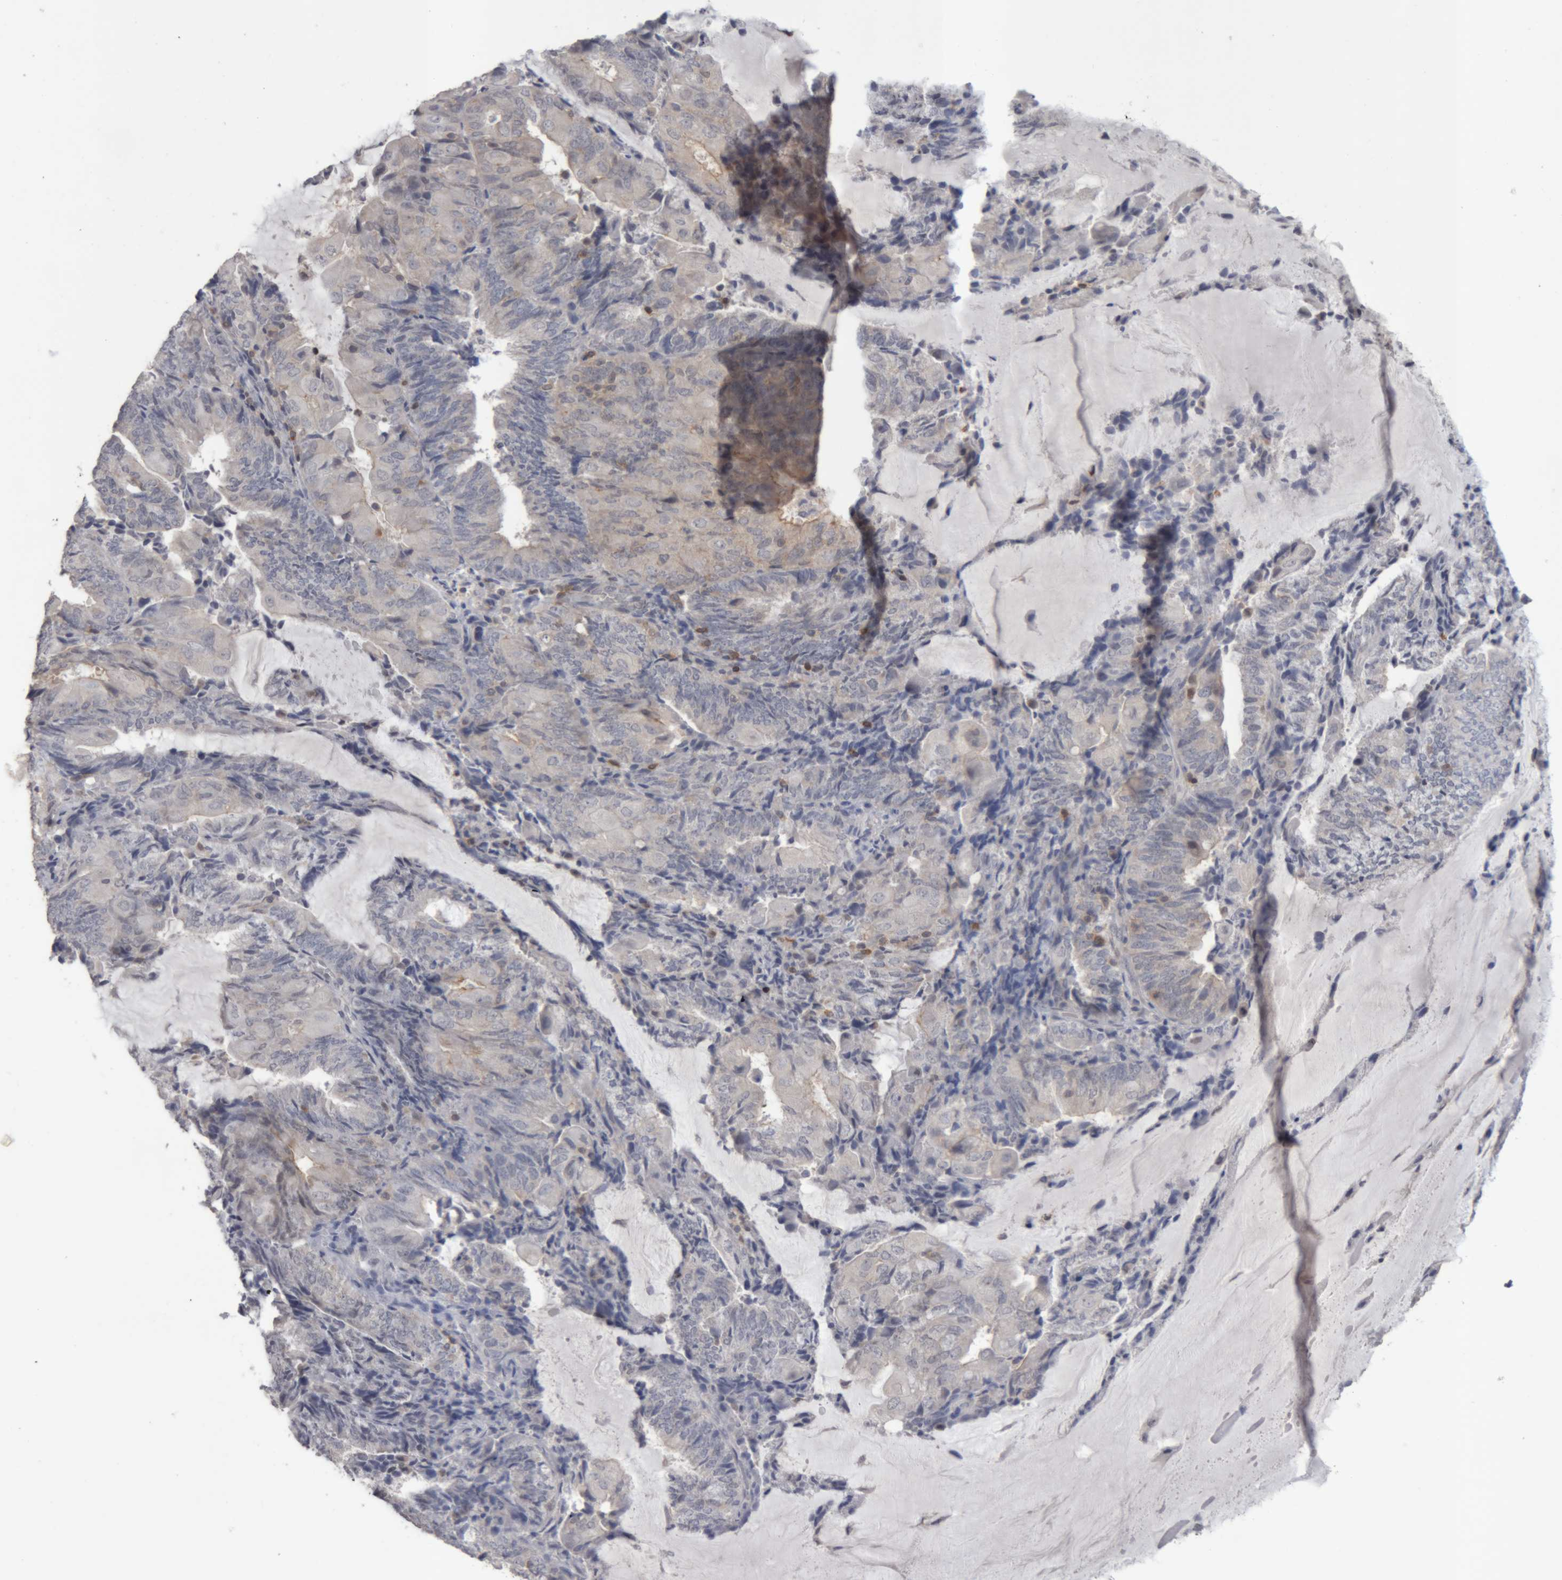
{"staining": {"intensity": "negative", "quantity": "none", "location": "none"}, "tissue": "endometrial cancer", "cell_type": "Tumor cells", "image_type": "cancer", "snomed": [{"axis": "morphology", "description": "Adenocarcinoma, NOS"}, {"axis": "topography", "description": "Endometrium"}], "caption": "This is an IHC image of human endometrial adenocarcinoma. There is no expression in tumor cells.", "gene": "NFATC2", "patient": {"sex": "female", "age": 81}}